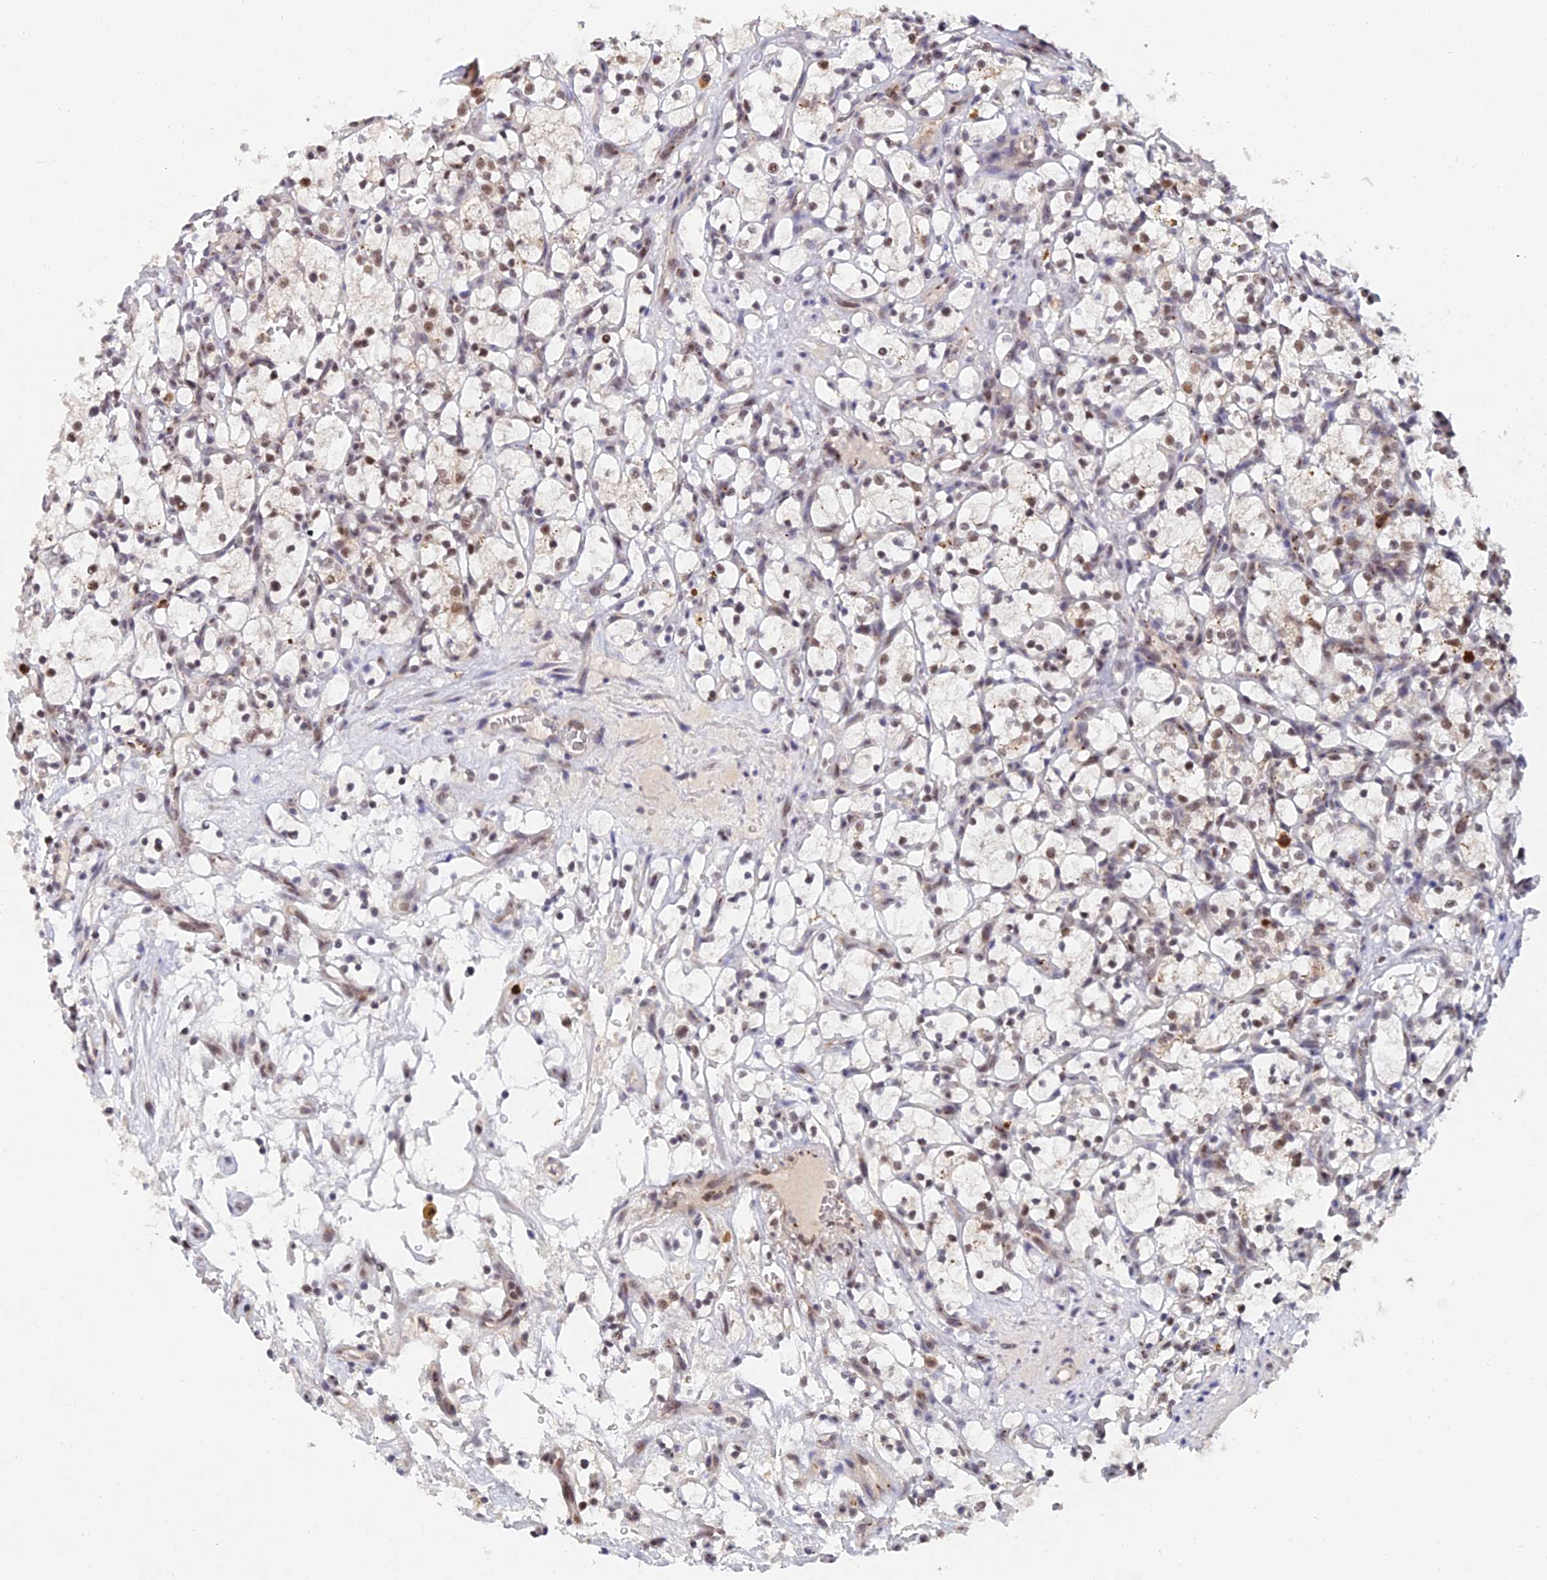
{"staining": {"intensity": "moderate", "quantity": "25%-75%", "location": "nuclear"}, "tissue": "renal cancer", "cell_type": "Tumor cells", "image_type": "cancer", "snomed": [{"axis": "morphology", "description": "Adenocarcinoma, NOS"}, {"axis": "topography", "description": "Kidney"}], "caption": "Renal cancer was stained to show a protein in brown. There is medium levels of moderate nuclear expression in approximately 25%-75% of tumor cells. The staining is performed using DAB (3,3'-diaminobenzidine) brown chromogen to label protein expression. The nuclei are counter-stained blue using hematoxylin.", "gene": "THOC3", "patient": {"sex": "female", "age": 69}}